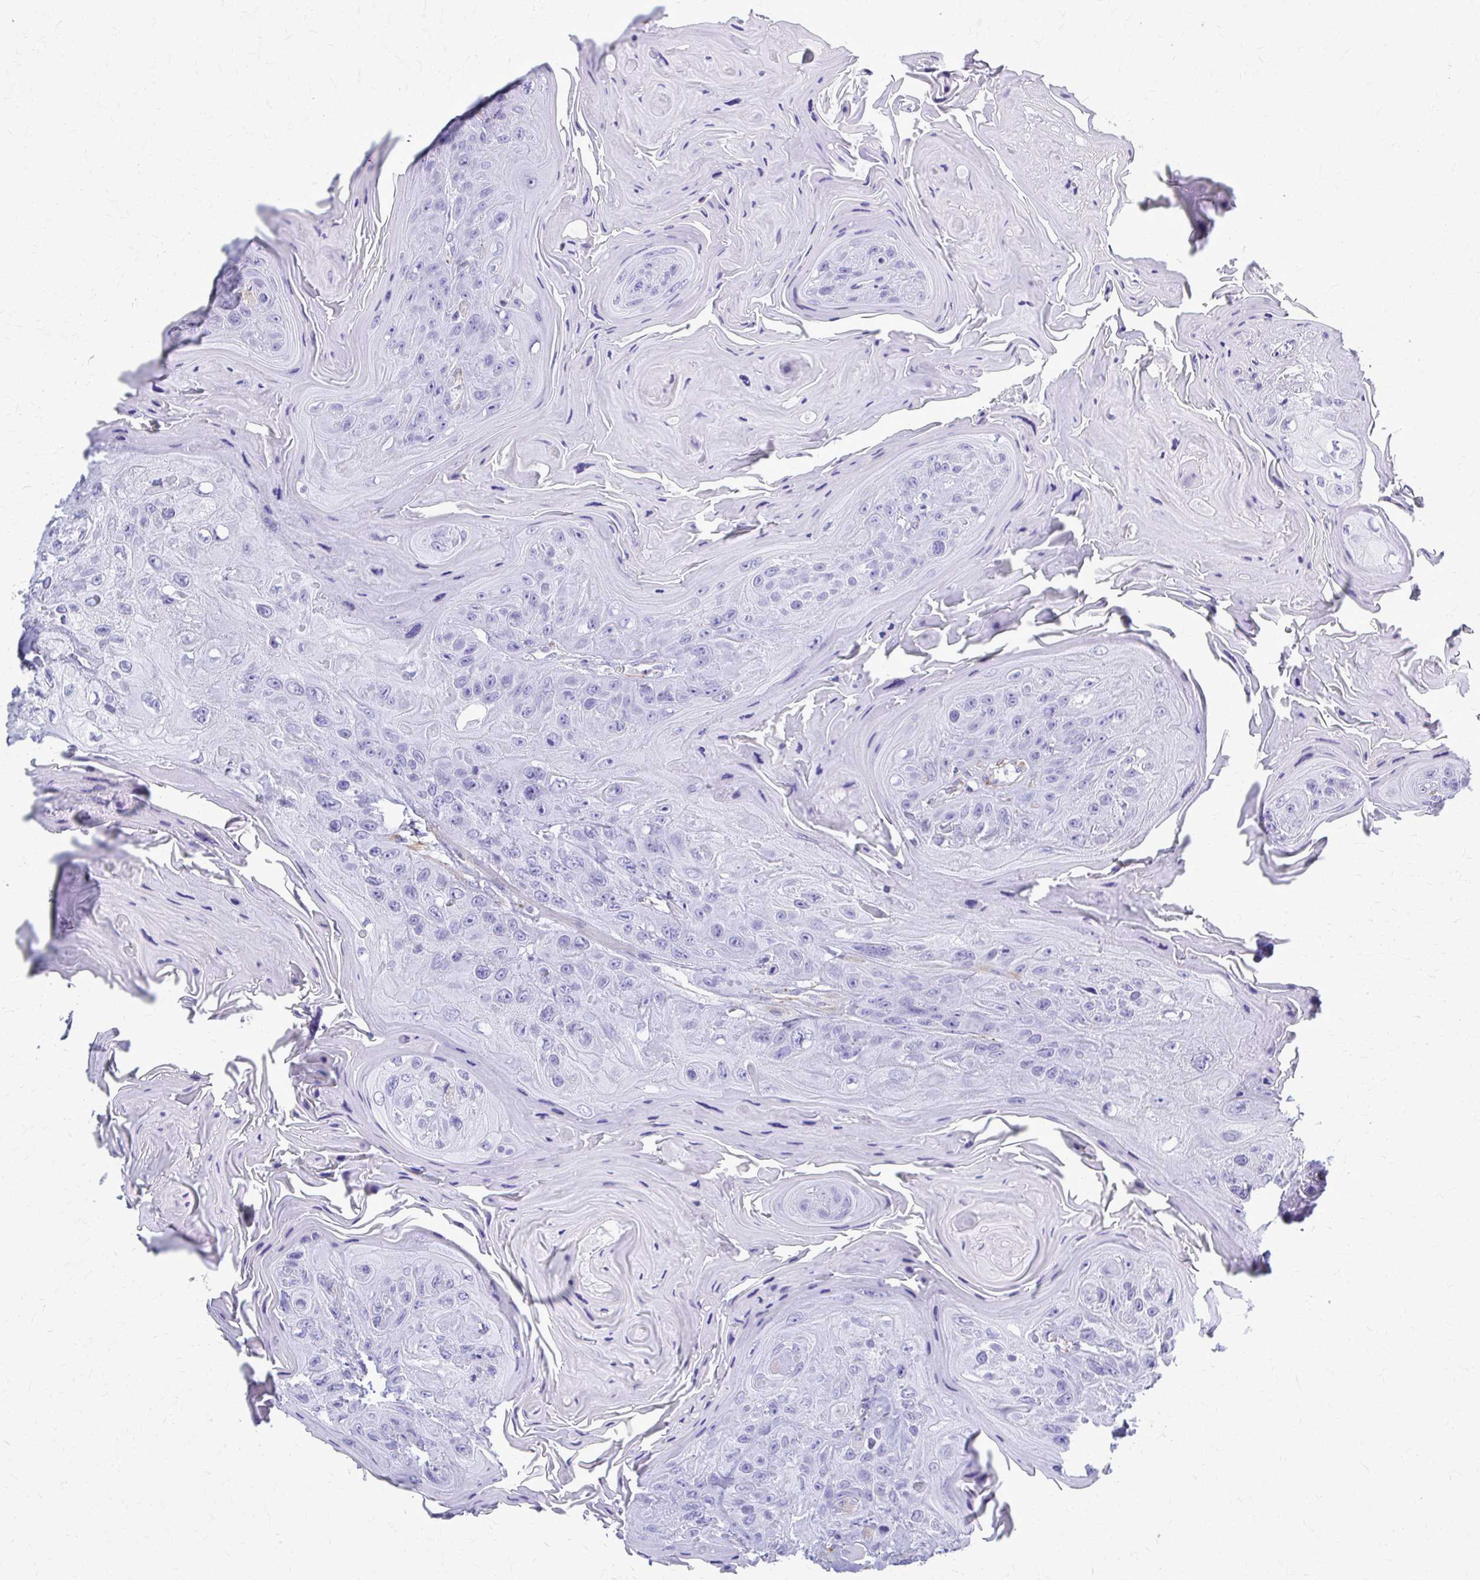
{"staining": {"intensity": "negative", "quantity": "none", "location": "none"}, "tissue": "head and neck cancer", "cell_type": "Tumor cells", "image_type": "cancer", "snomed": [{"axis": "morphology", "description": "Squamous cell carcinoma, NOS"}, {"axis": "topography", "description": "Head-Neck"}], "caption": "DAB immunohistochemical staining of squamous cell carcinoma (head and neck) demonstrates no significant staining in tumor cells. Brightfield microscopy of immunohistochemistry (IHC) stained with DAB (3,3'-diaminobenzidine) (brown) and hematoxylin (blue), captured at high magnification.", "gene": "GFAP", "patient": {"sex": "female", "age": 59}}